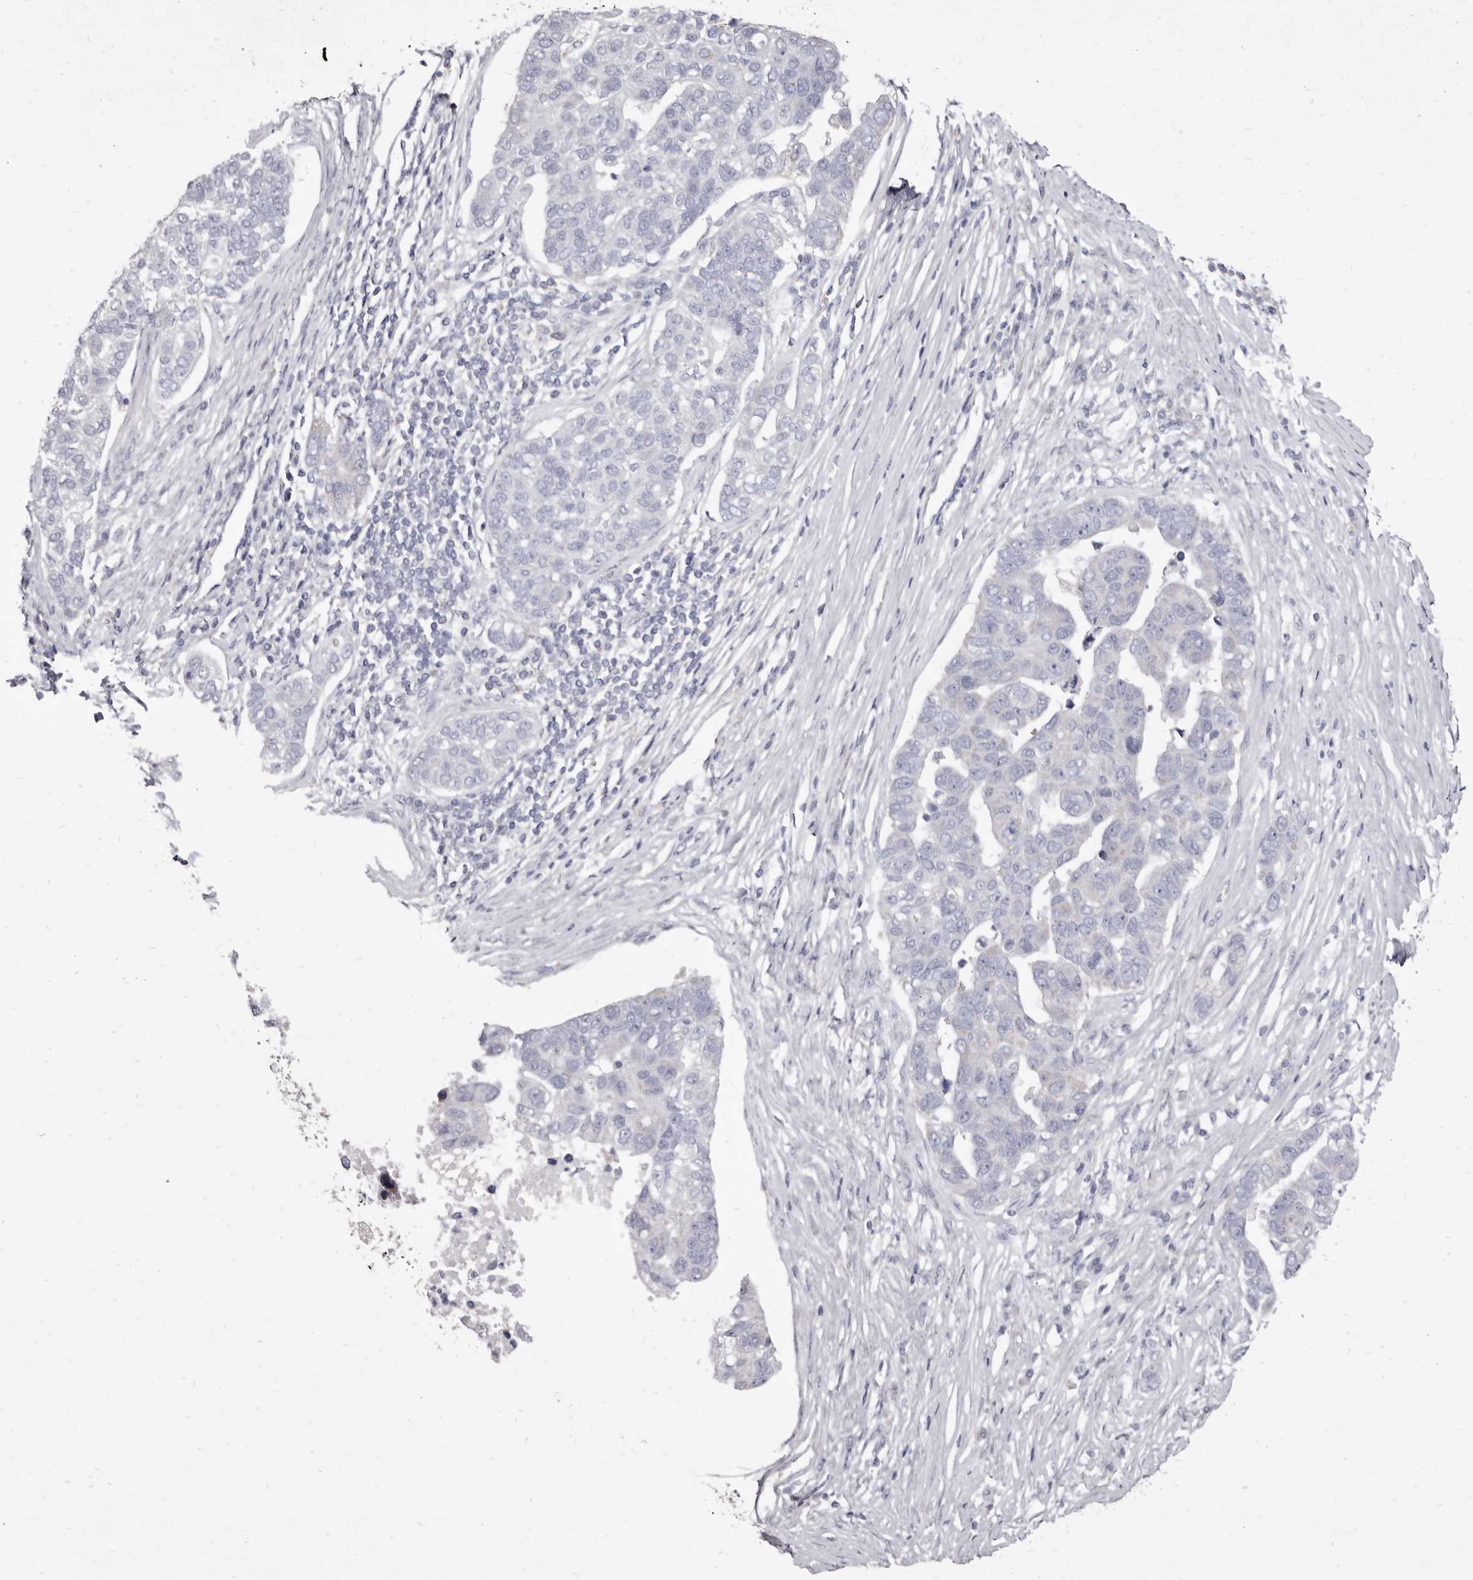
{"staining": {"intensity": "negative", "quantity": "none", "location": "none"}, "tissue": "pancreatic cancer", "cell_type": "Tumor cells", "image_type": "cancer", "snomed": [{"axis": "morphology", "description": "Adenocarcinoma, NOS"}, {"axis": "topography", "description": "Pancreas"}], "caption": "Immunohistochemistry image of neoplastic tissue: pancreatic cancer stained with DAB (3,3'-diaminobenzidine) reveals no significant protein staining in tumor cells. The staining is performed using DAB (3,3'-diaminobenzidine) brown chromogen with nuclei counter-stained in using hematoxylin.", "gene": "CYP2E1", "patient": {"sex": "female", "age": 61}}